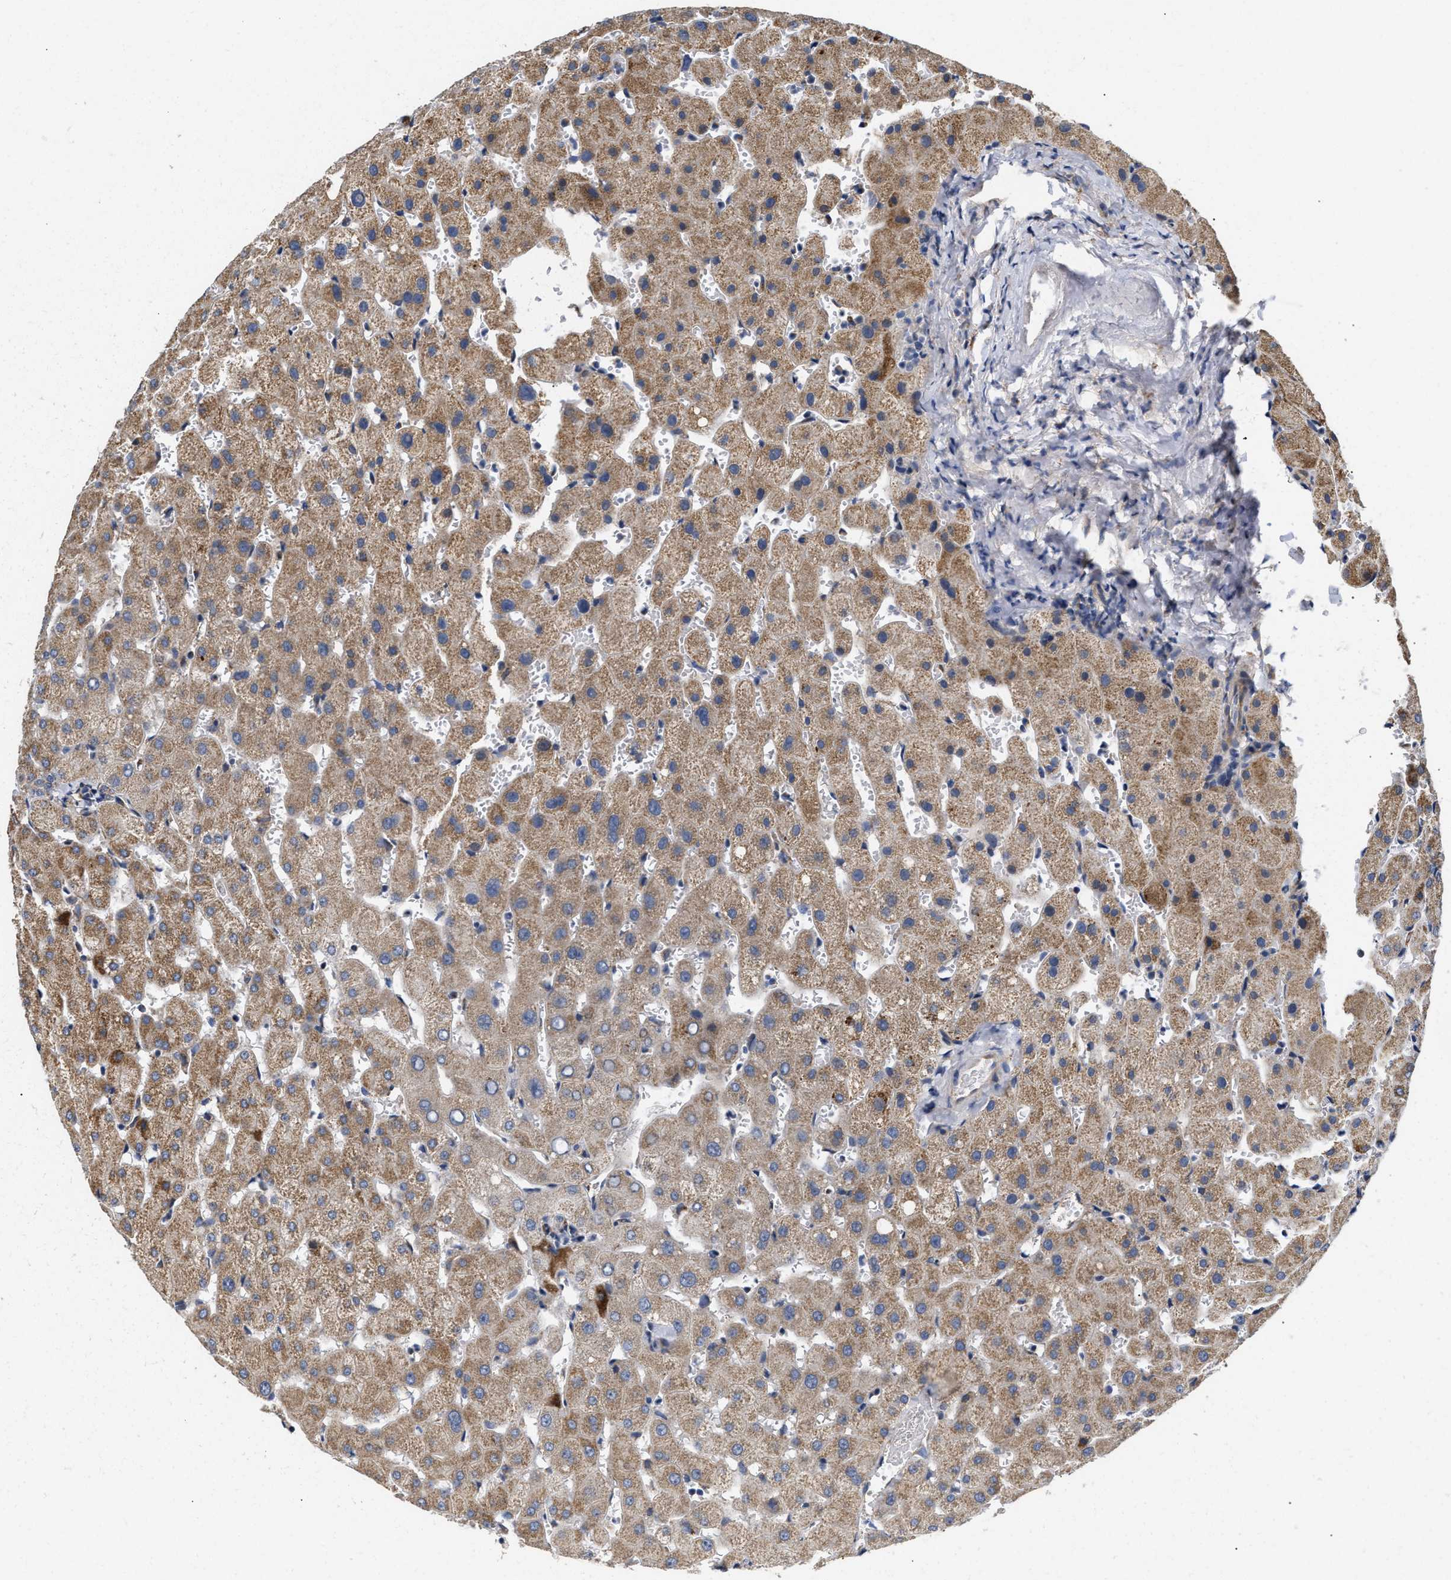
{"staining": {"intensity": "negative", "quantity": "none", "location": "none"}, "tissue": "liver", "cell_type": "Cholangiocytes", "image_type": "normal", "snomed": [{"axis": "morphology", "description": "Normal tissue, NOS"}, {"axis": "topography", "description": "Liver"}], "caption": "IHC photomicrograph of normal liver stained for a protein (brown), which shows no staining in cholangiocytes.", "gene": "TMEM168", "patient": {"sex": "female", "age": 63}}